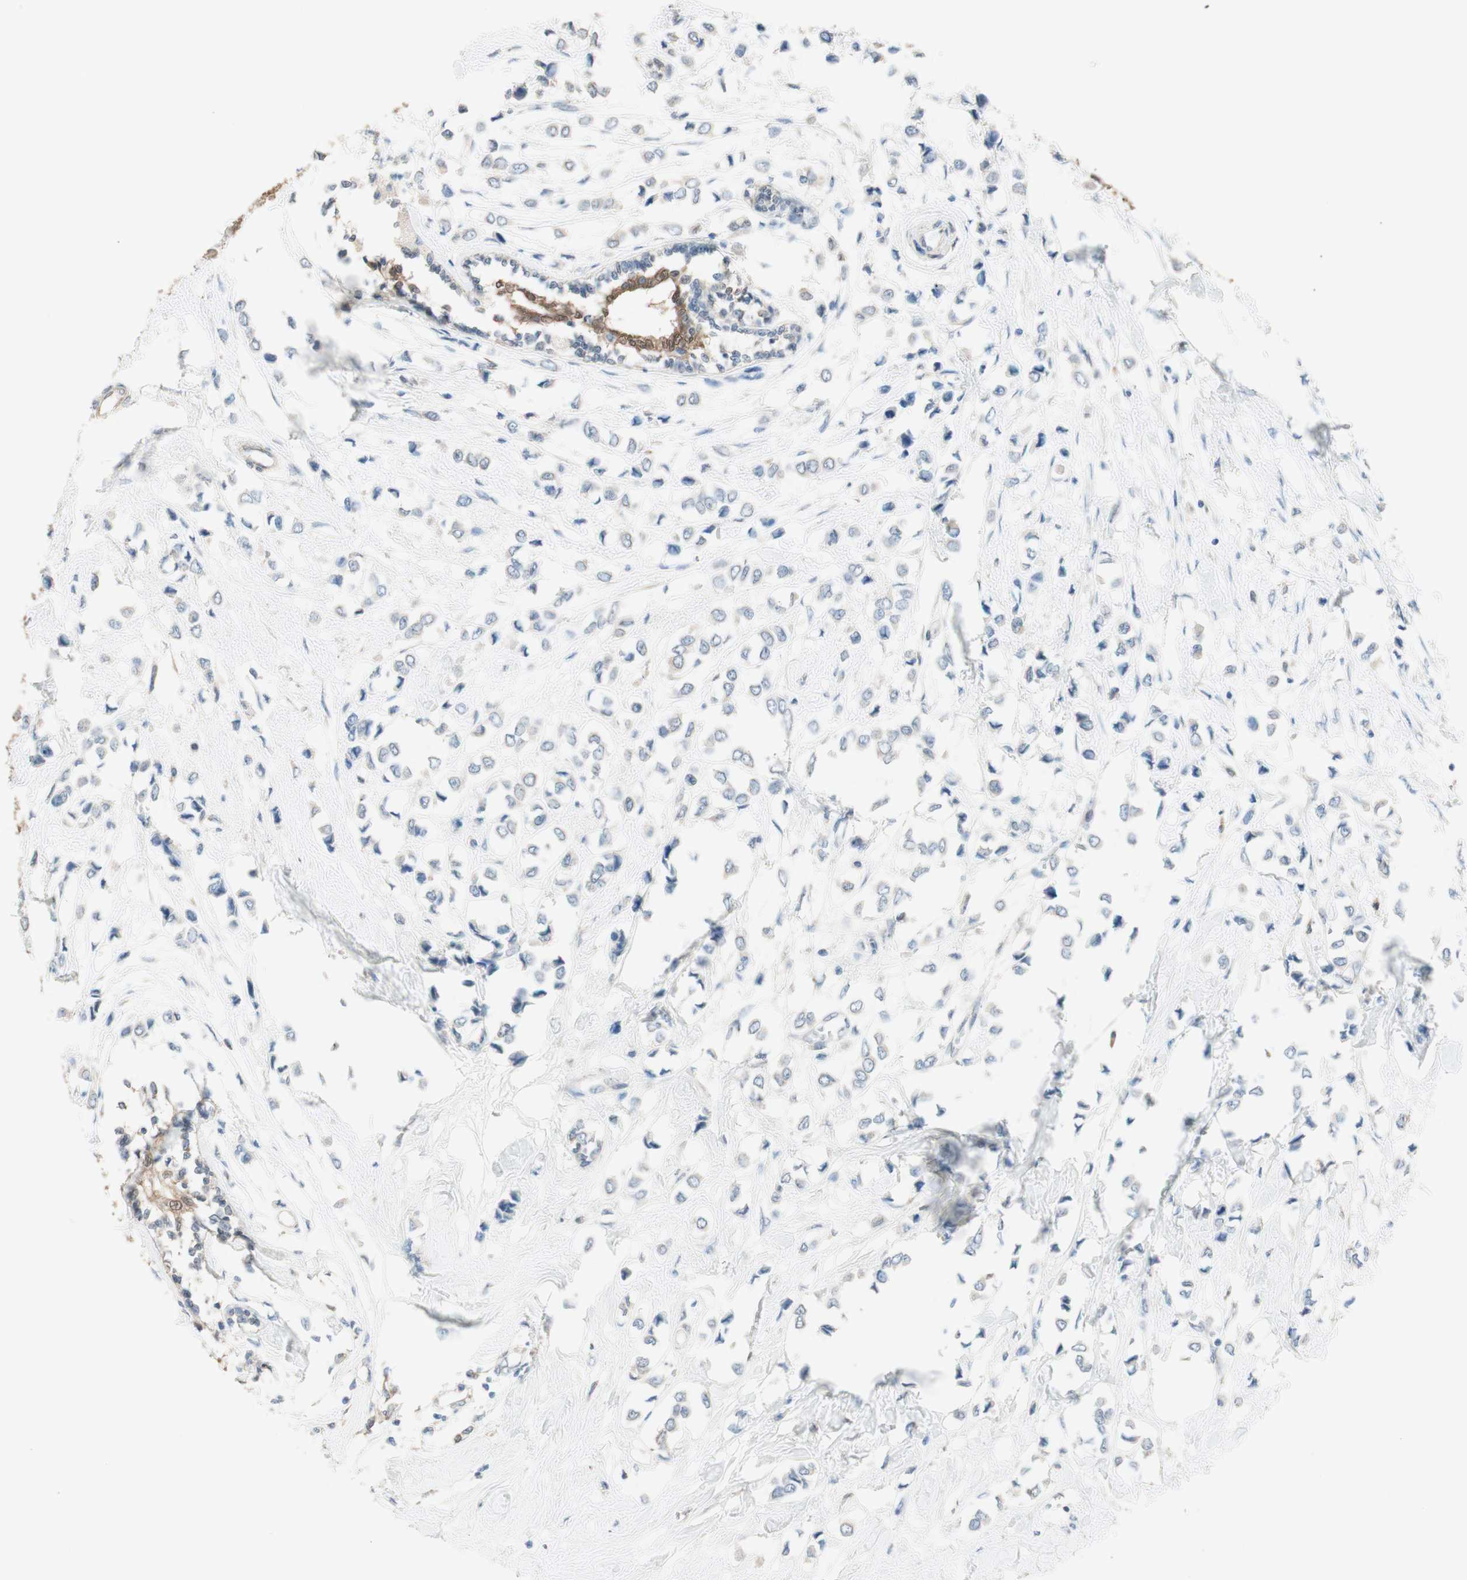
{"staining": {"intensity": "negative", "quantity": "none", "location": "none"}, "tissue": "breast cancer", "cell_type": "Tumor cells", "image_type": "cancer", "snomed": [{"axis": "morphology", "description": "Lobular carcinoma"}, {"axis": "topography", "description": "Breast"}], "caption": "This is an immunohistochemistry (IHC) photomicrograph of human breast cancer (lobular carcinoma). There is no expression in tumor cells.", "gene": "COMT", "patient": {"sex": "female", "age": 51}}